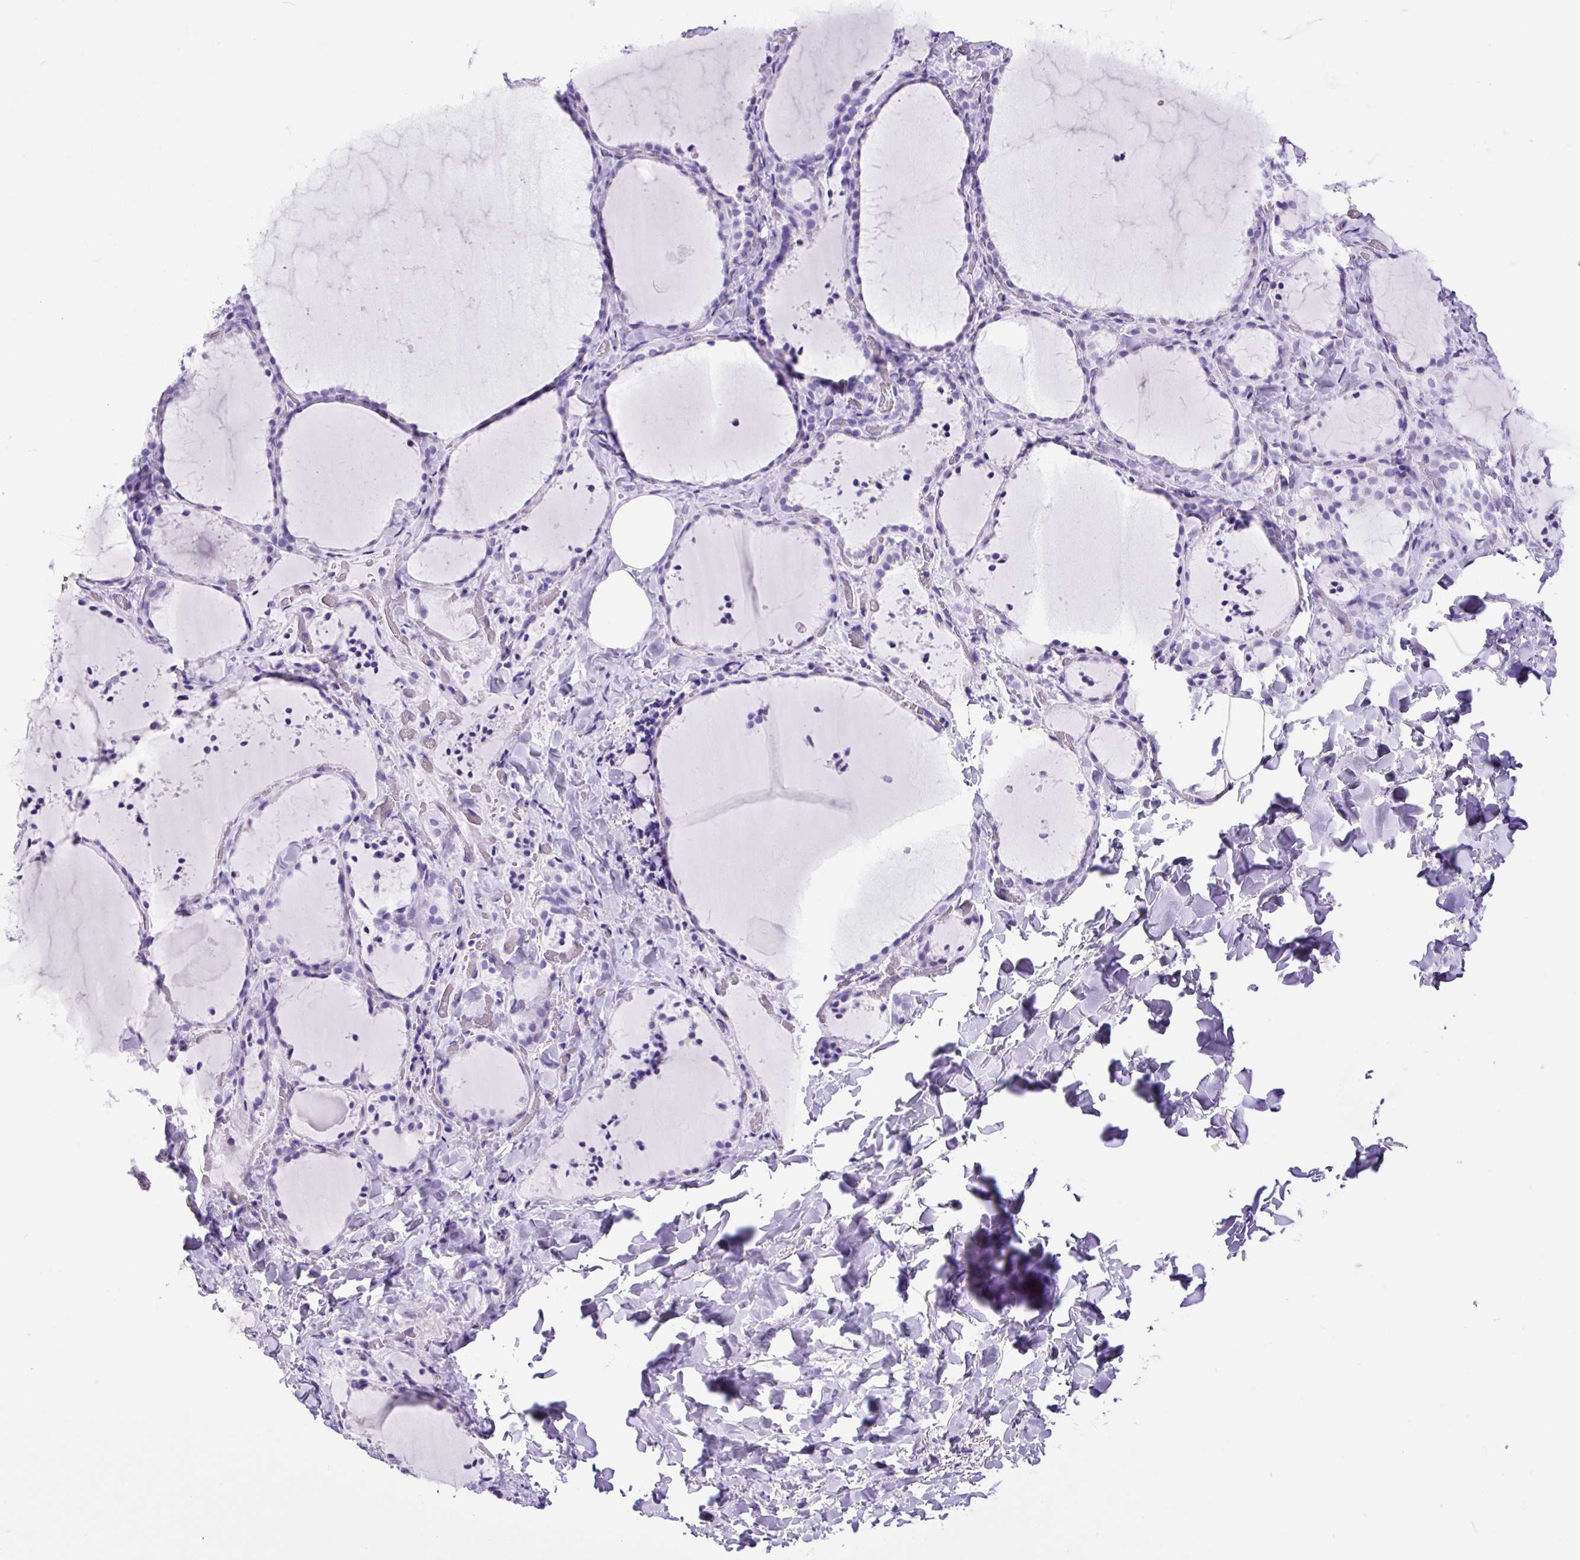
{"staining": {"intensity": "negative", "quantity": "none", "location": "none"}, "tissue": "thyroid gland", "cell_type": "Glandular cells", "image_type": "normal", "snomed": [{"axis": "morphology", "description": "Normal tissue, NOS"}, {"axis": "topography", "description": "Thyroid gland"}], "caption": "Protein analysis of normal thyroid gland shows no significant positivity in glandular cells. (DAB immunohistochemistry with hematoxylin counter stain).", "gene": "CEL", "patient": {"sex": "female", "age": 22}}